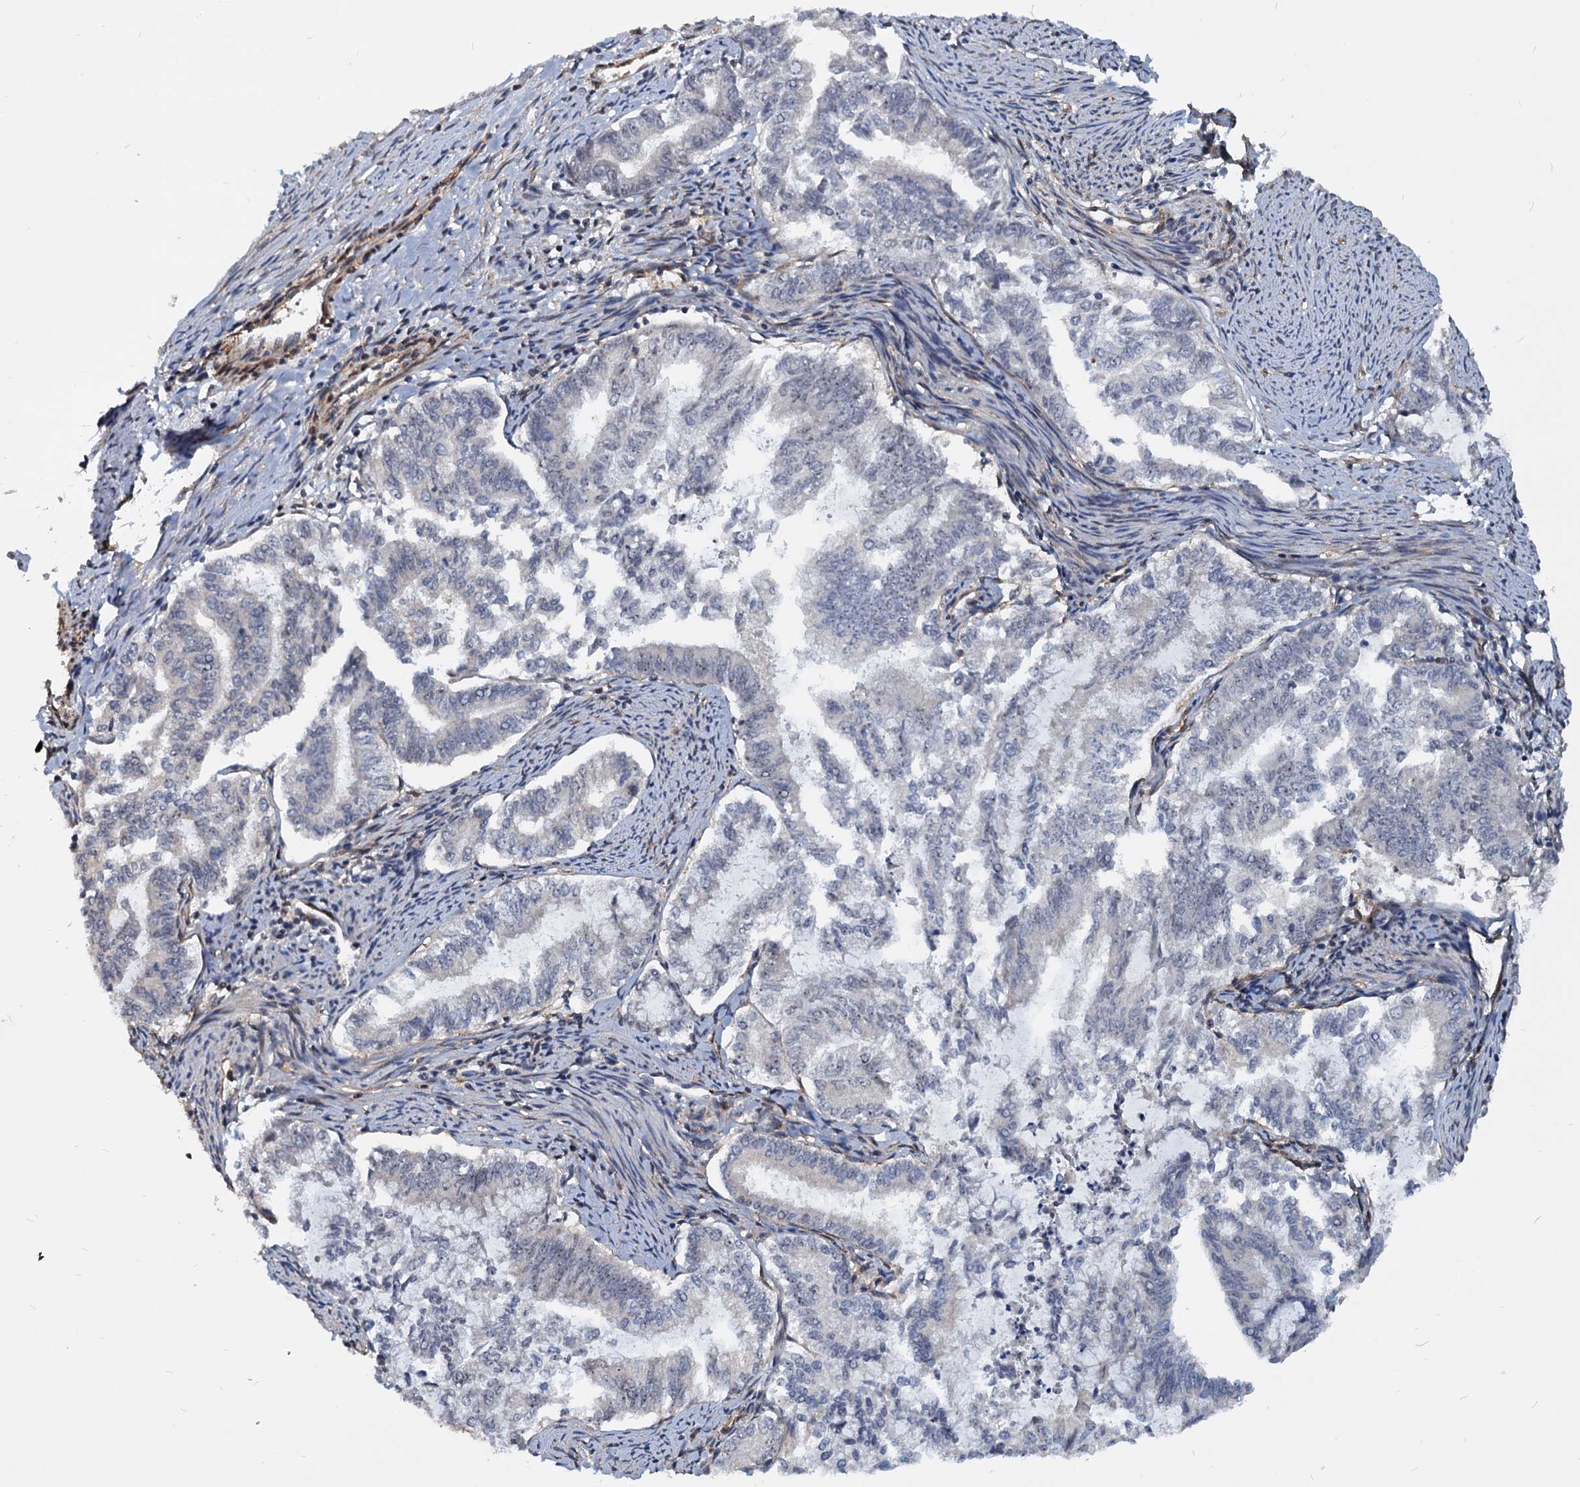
{"staining": {"intensity": "negative", "quantity": "none", "location": "none"}, "tissue": "endometrial cancer", "cell_type": "Tumor cells", "image_type": "cancer", "snomed": [{"axis": "morphology", "description": "Adenocarcinoma, NOS"}, {"axis": "topography", "description": "Endometrium"}], "caption": "An image of endometrial cancer stained for a protein exhibits no brown staining in tumor cells.", "gene": "UBLCP1", "patient": {"sex": "female", "age": 79}}